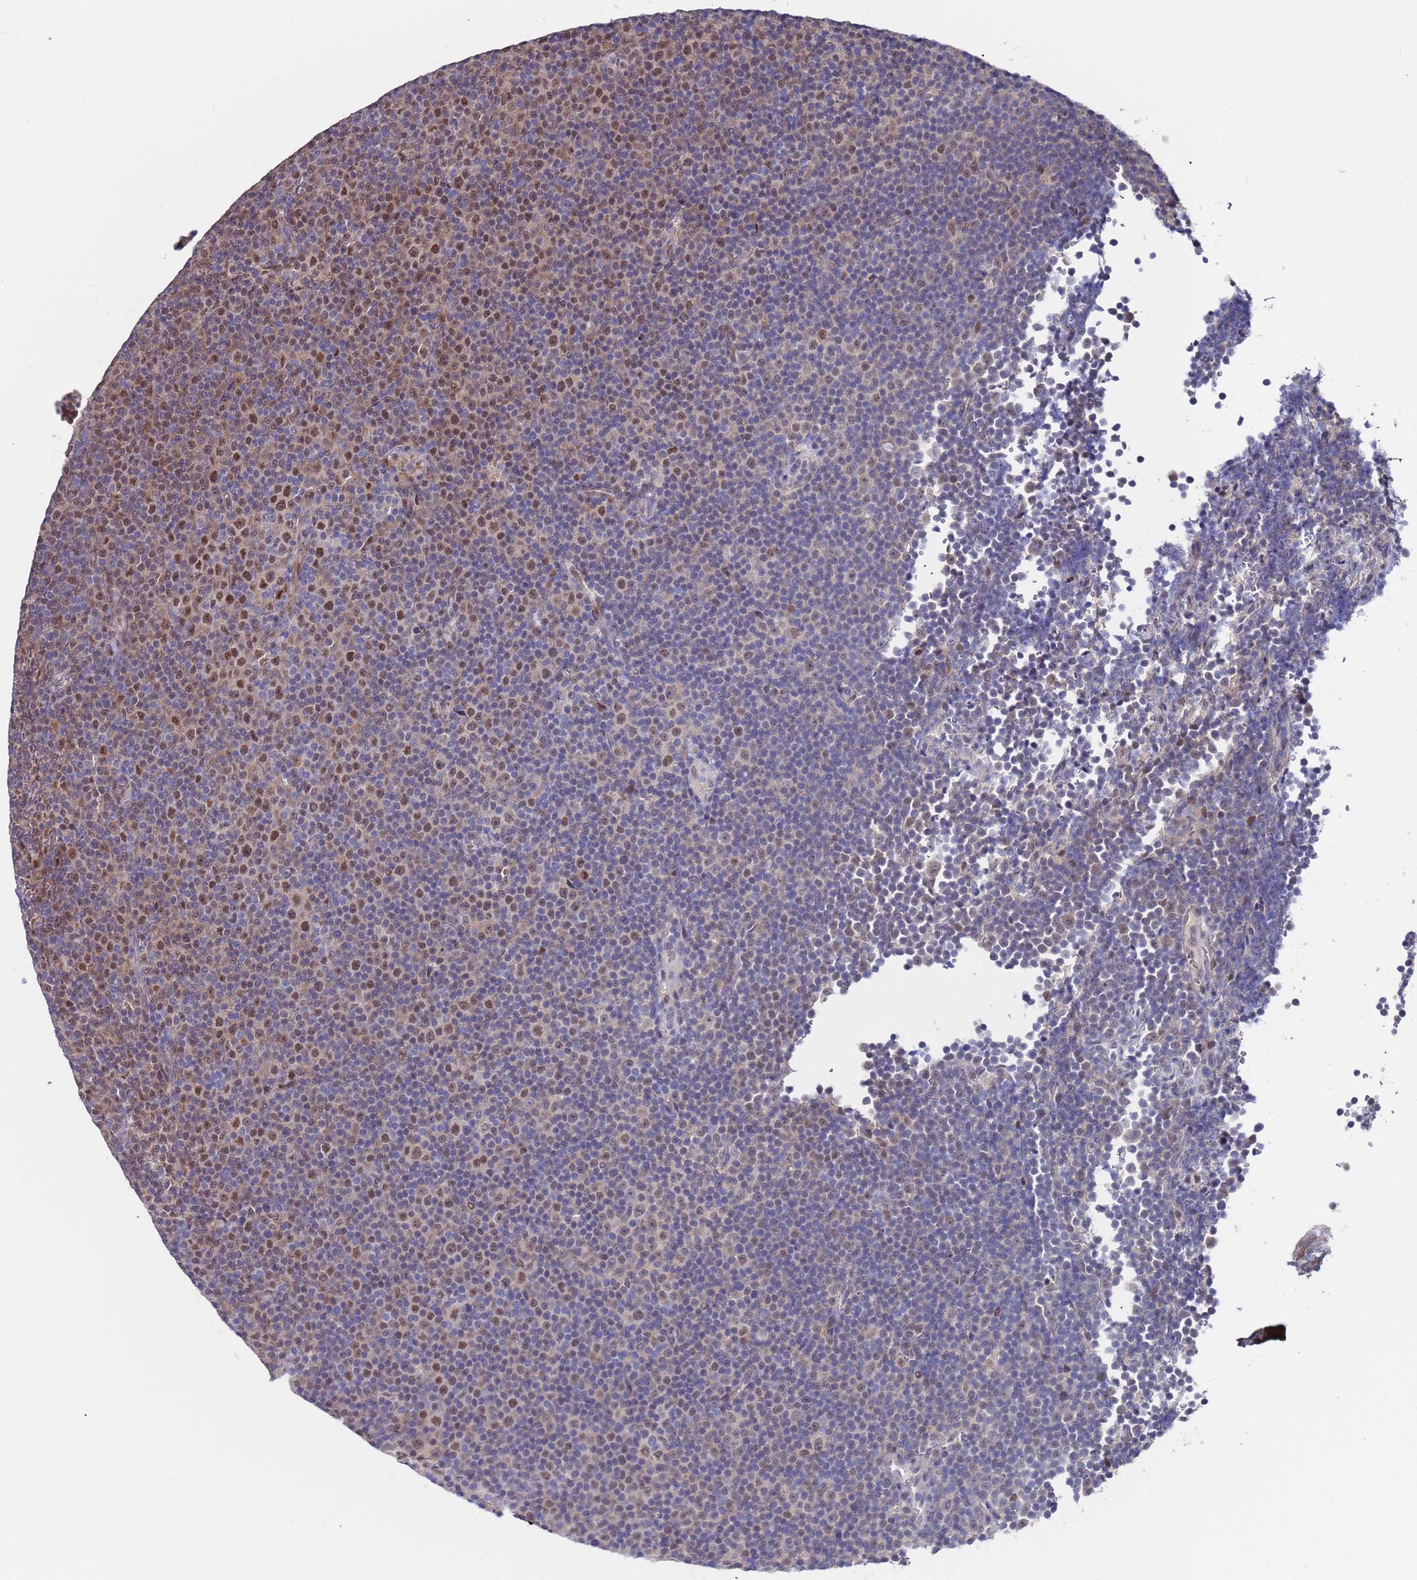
{"staining": {"intensity": "moderate", "quantity": "<25%", "location": "nuclear"}, "tissue": "lymphoma", "cell_type": "Tumor cells", "image_type": "cancer", "snomed": [{"axis": "morphology", "description": "Malignant lymphoma, non-Hodgkin's type, Low grade"}, {"axis": "topography", "description": "Lymph node"}], "caption": "This histopathology image shows IHC staining of low-grade malignant lymphoma, non-Hodgkin's type, with low moderate nuclear positivity in about <25% of tumor cells.", "gene": "FBXO27", "patient": {"sex": "female", "age": 67}}